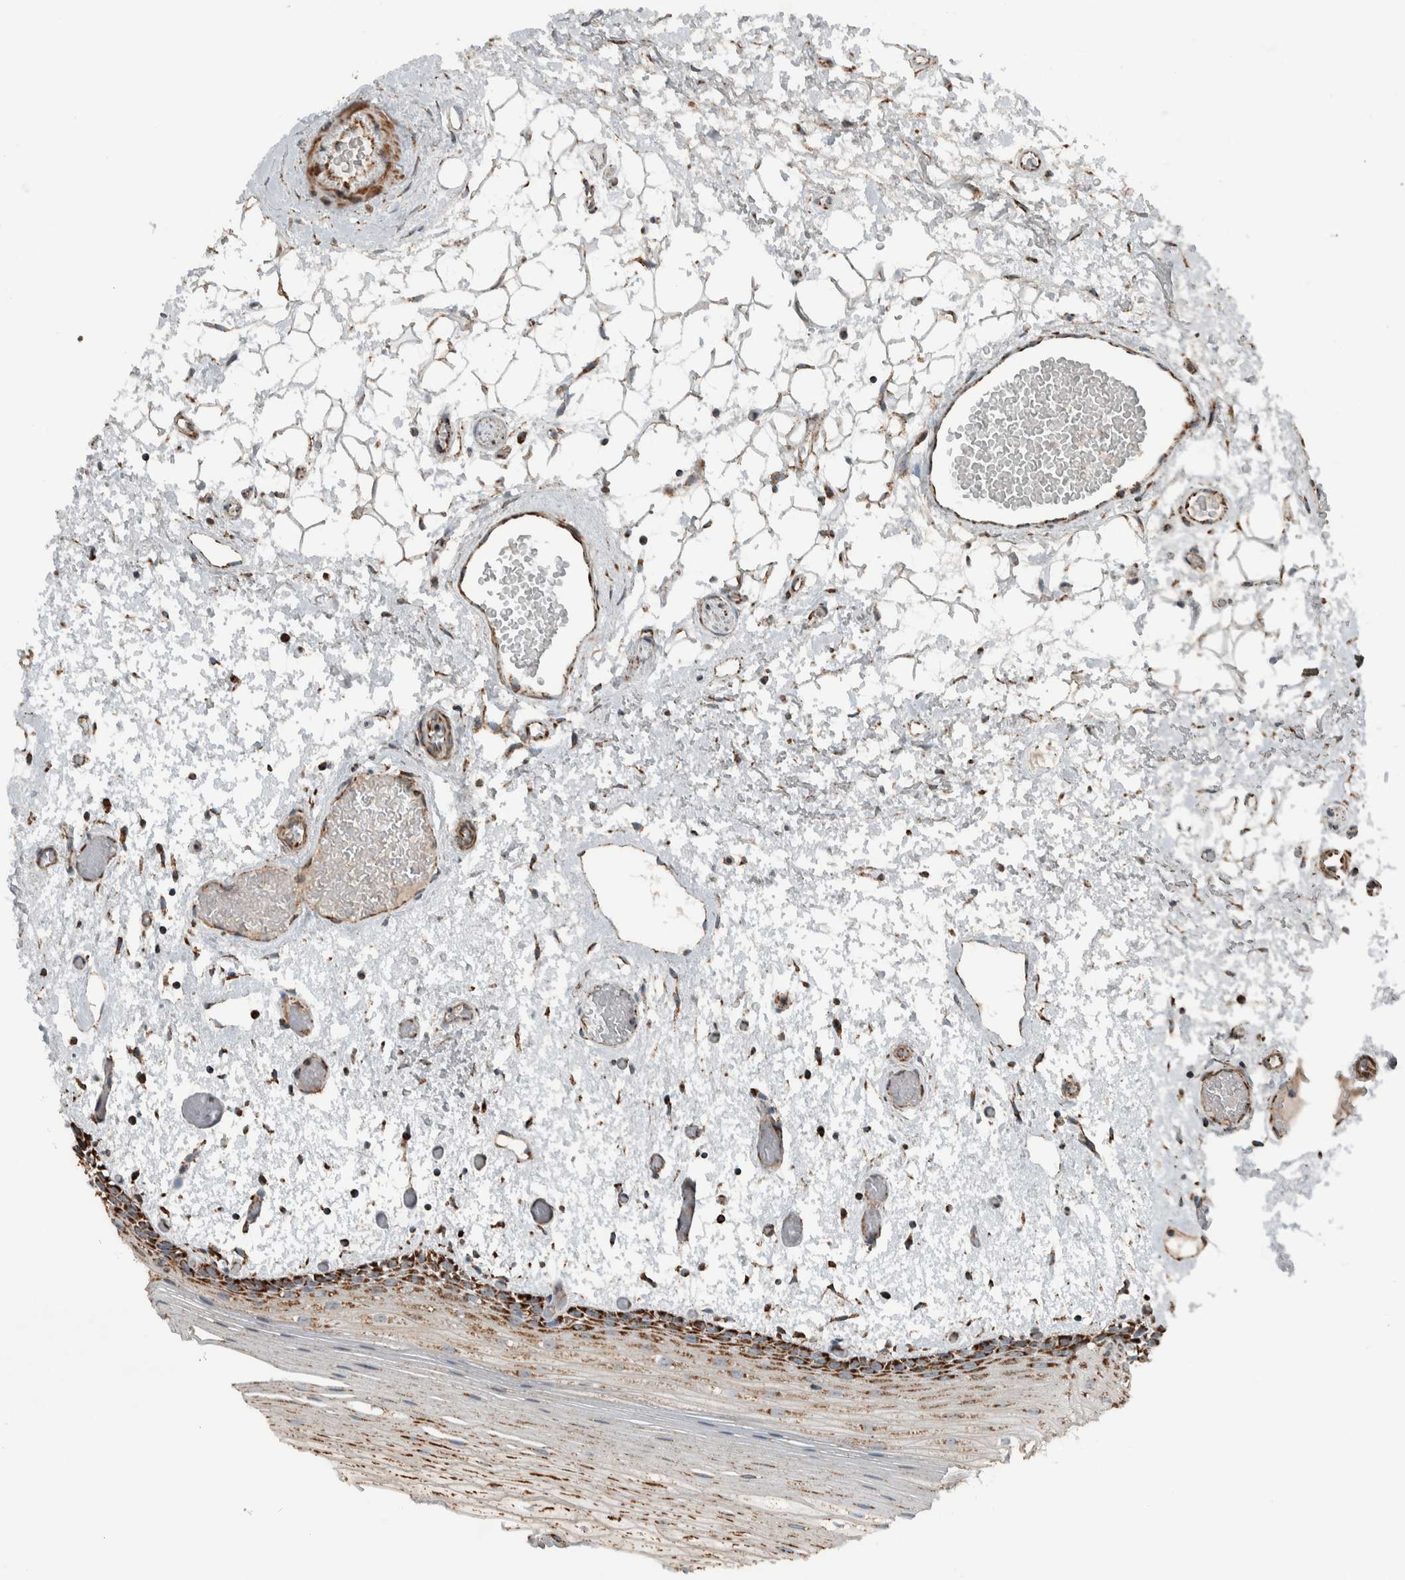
{"staining": {"intensity": "strong", "quantity": ">75%", "location": "cytoplasmic/membranous"}, "tissue": "oral mucosa", "cell_type": "Squamous epithelial cells", "image_type": "normal", "snomed": [{"axis": "morphology", "description": "Normal tissue, NOS"}, {"axis": "topography", "description": "Oral tissue"}], "caption": "Immunohistochemical staining of benign oral mucosa exhibits >75% levels of strong cytoplasmic/membranous protein positivity in about >75% of squamous epithelial cells. The staining was performed using DAB to visualize the protein expression in brown, while the nuclei were stained in blue with hematoxylin (Magnification: 20x).", "gene": "CNTROB", "patient": {"sex": "male", "age": 52}}